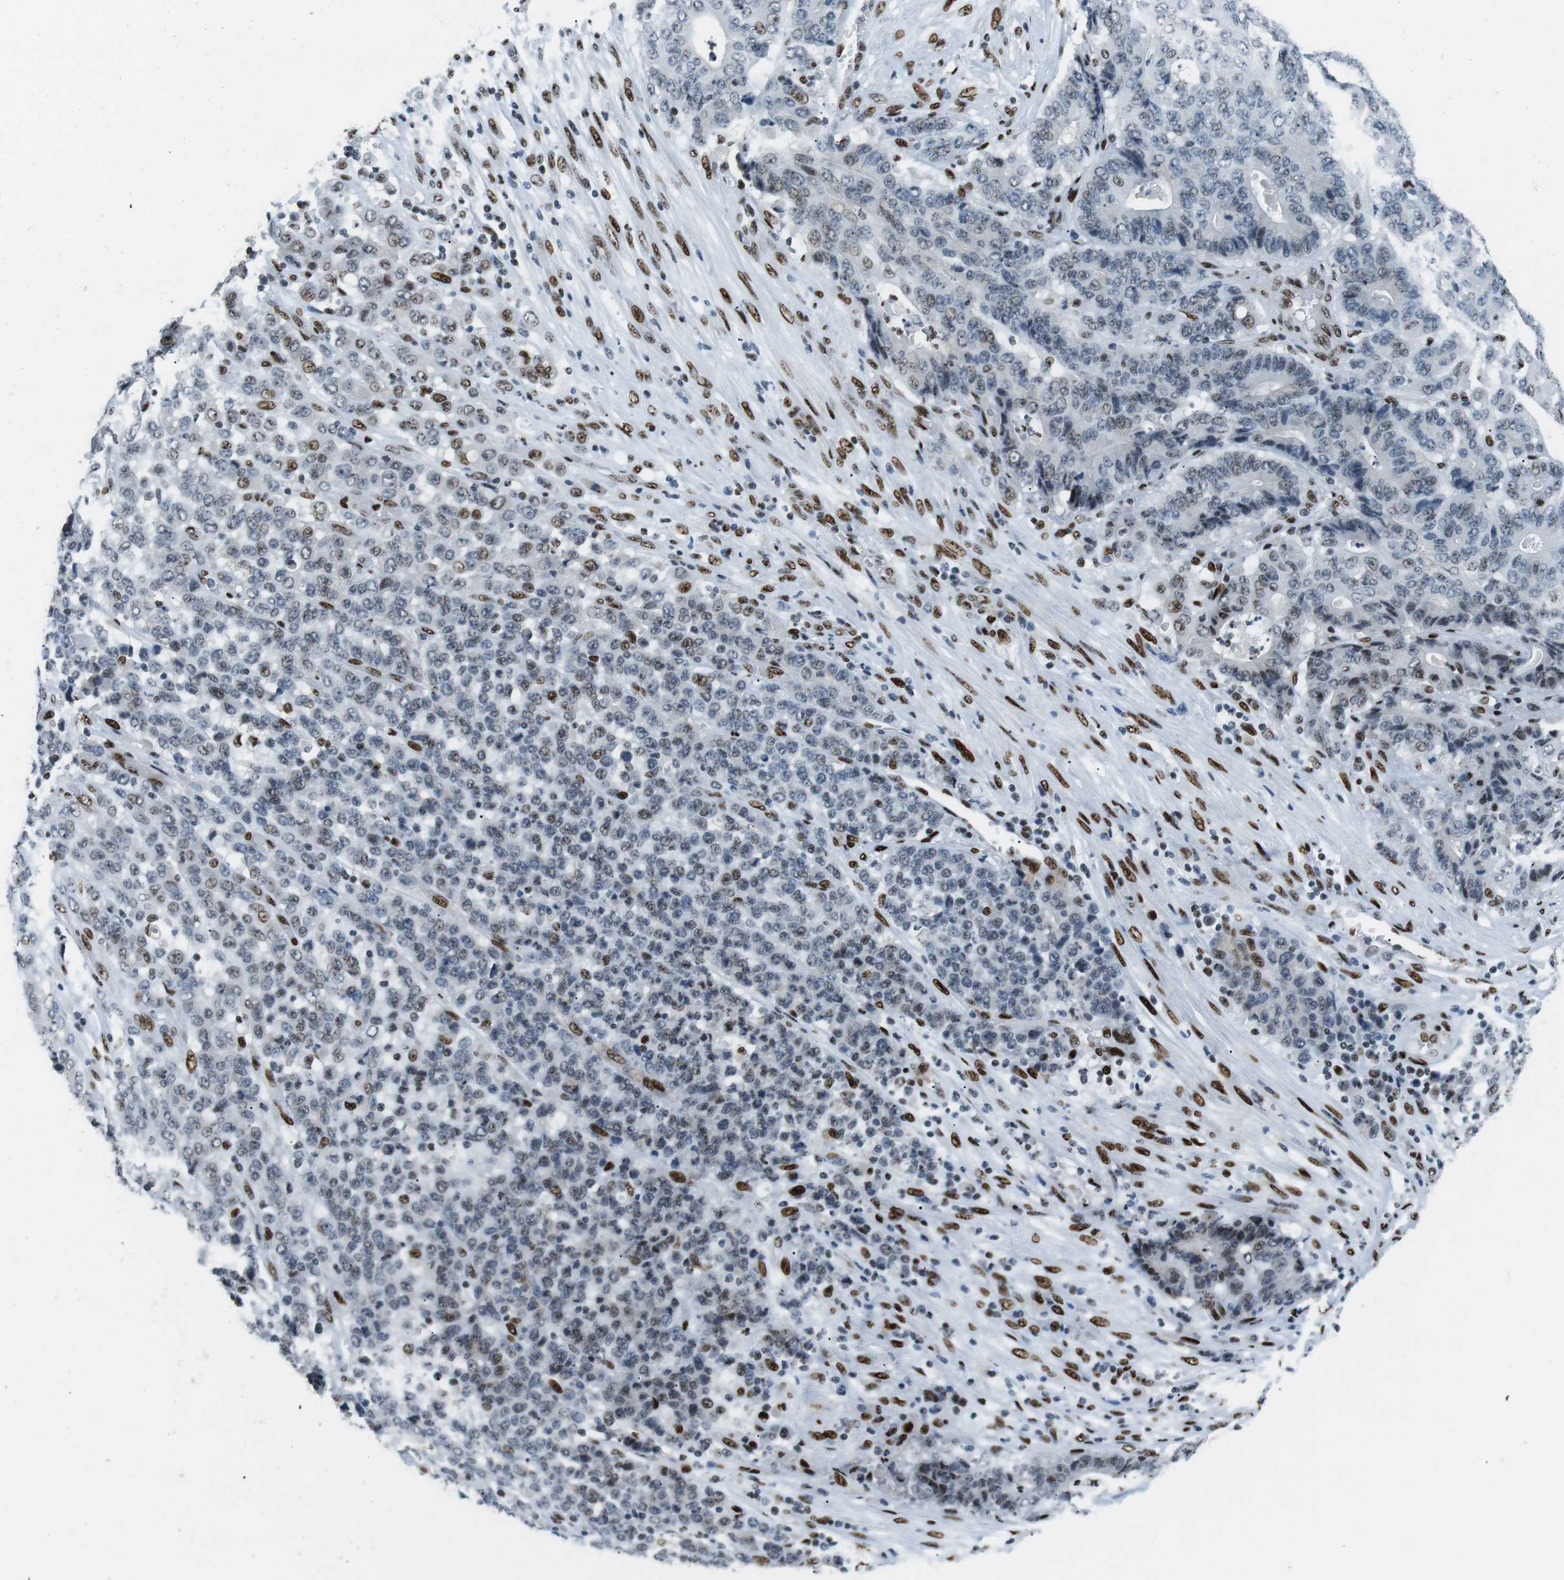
{"staining": {"intensity": "weak", "quantity": "25%-75%", "location": "nuclear"}, "tissue": "stomach cancer", "cell_type": "Tumor cells", "image_type": "cancer", "snomed": [{"axis": "morphology", "description": "Adenocarcinoma, NOS"}, {"axis": "topography", "description": "Stomach"}], "caption": "Immunohistochemistry (IHC) of human stomach adenocarcinoma reveals low levels of weak nuclear staining in about 25%-75% of tumor cells. (DAB (3,3'-diaminobenzidine) IHC, brown staining for protein, blue staining for nuclei).", "gene": "PML", "patient": {"sex": "female", "age": 73}}